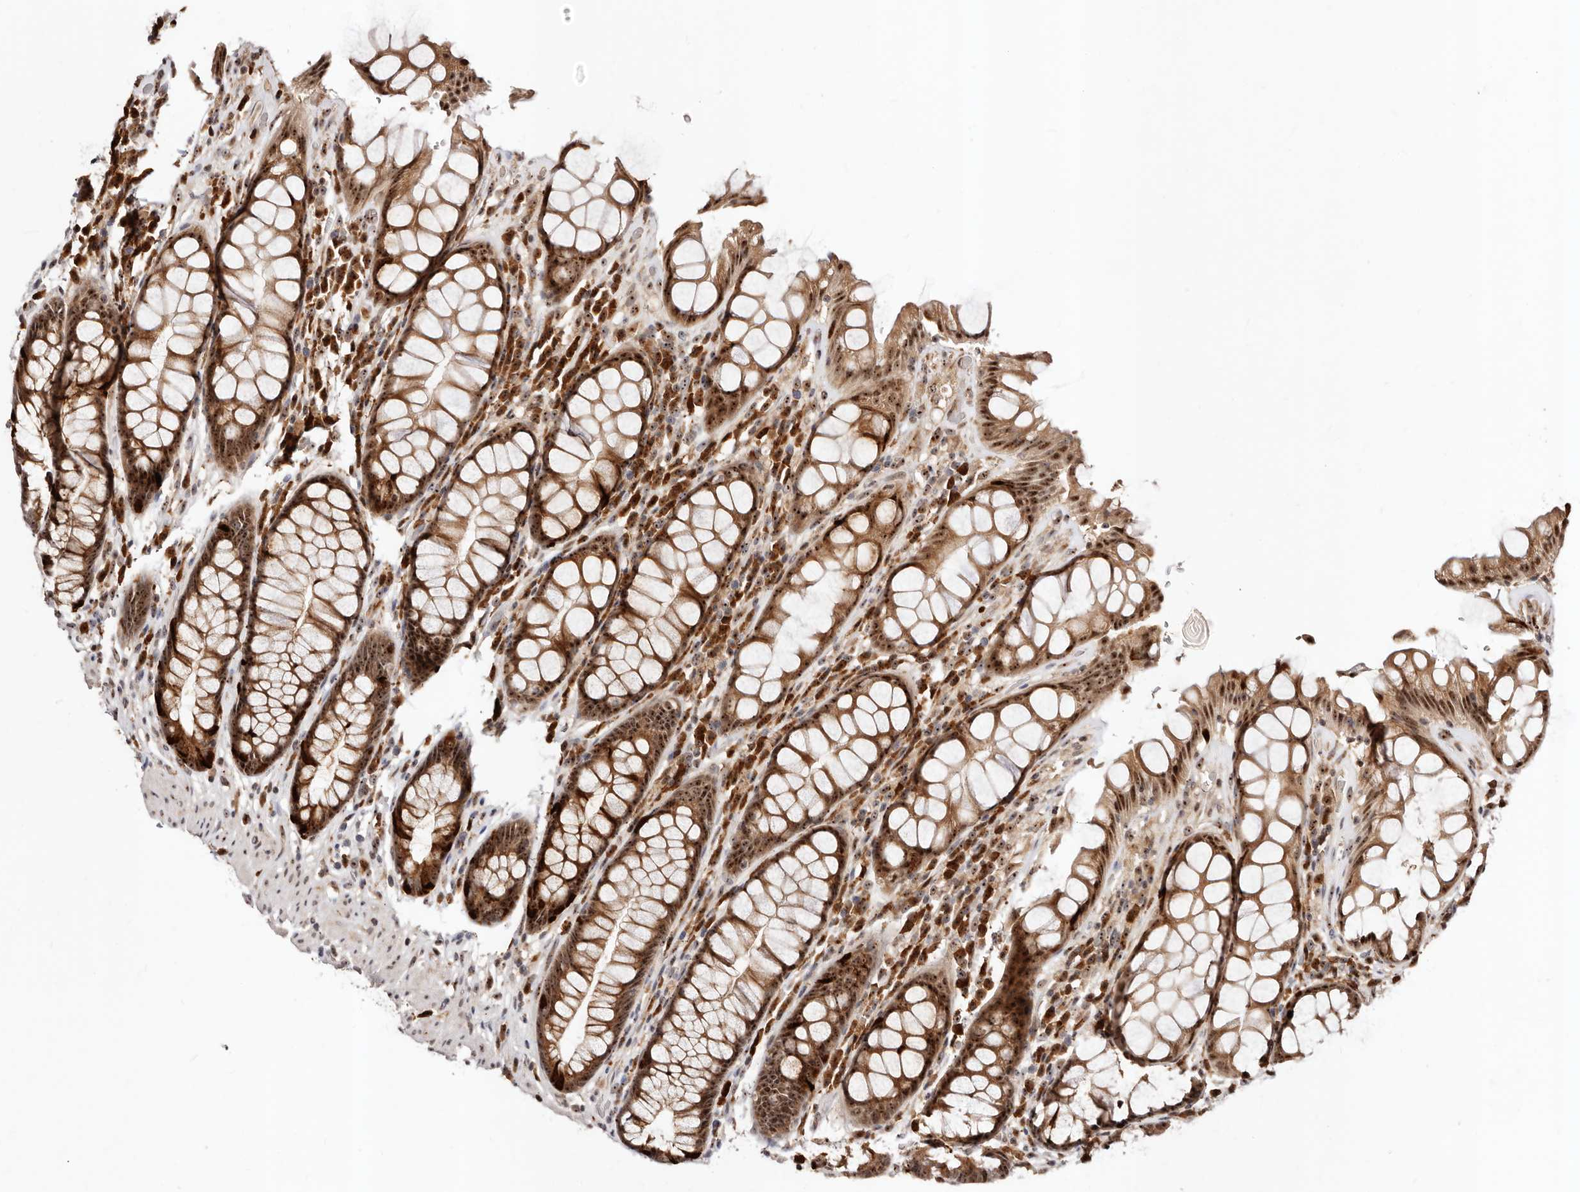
{"staining": {"intensity": "strong", "quantity": ">75%", "location": "cytoplasmic/membranous,nuclear"}, "tissue": "rectum", "cell_type": "Glandular cells", "image_type": "normal", "snomed": [{"axis": "morphology", "description": "Normal tissue, NOS"}, {"axis": "topography", "description": "Rectum"}], "caption": "Normal rectum demonstrates strong cytoplasmic/membranous,nuclear expression in about >75% of glandular cells.", "gene": "APOL6", "patient": {"sex": "male", "age": 64}}